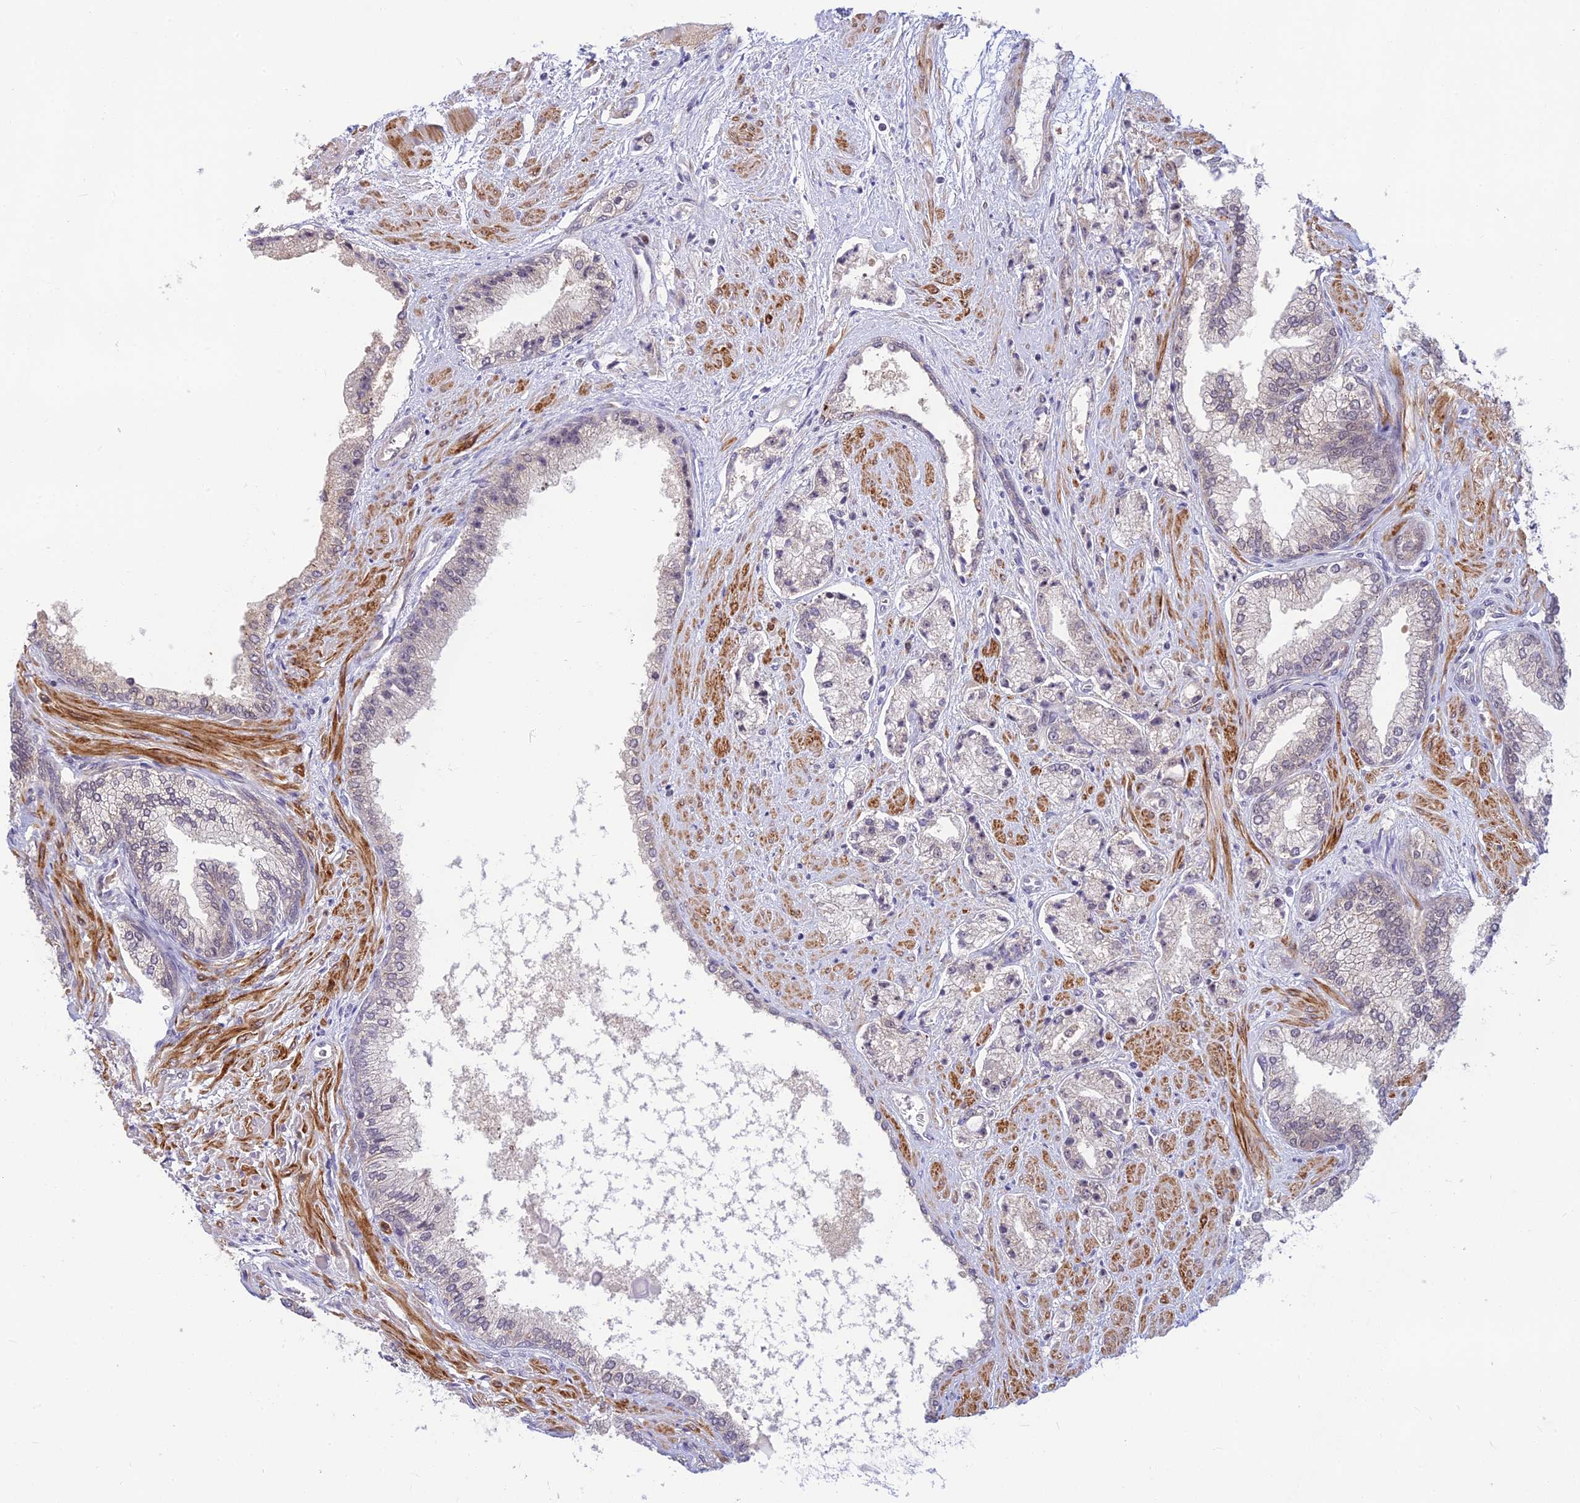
{"staining": {"intensity": "negative", "quantity": "none", "location": "none"}, "tissue": "prostate cancer", "cell_type": "Tumor cells", "image_type": "cancer", "snomed": [{"axis": "morphology", "description": "Adenocarcinoma, High grade"}, {"axis": "topography", "description": "Prostate"}], "caption": "Tumor cells are negative for protein expression in human adenocarcinoma (high-grade) (prostate).", "gene": "ASPDH", "patient": {"sex": "male", "age": 67}}